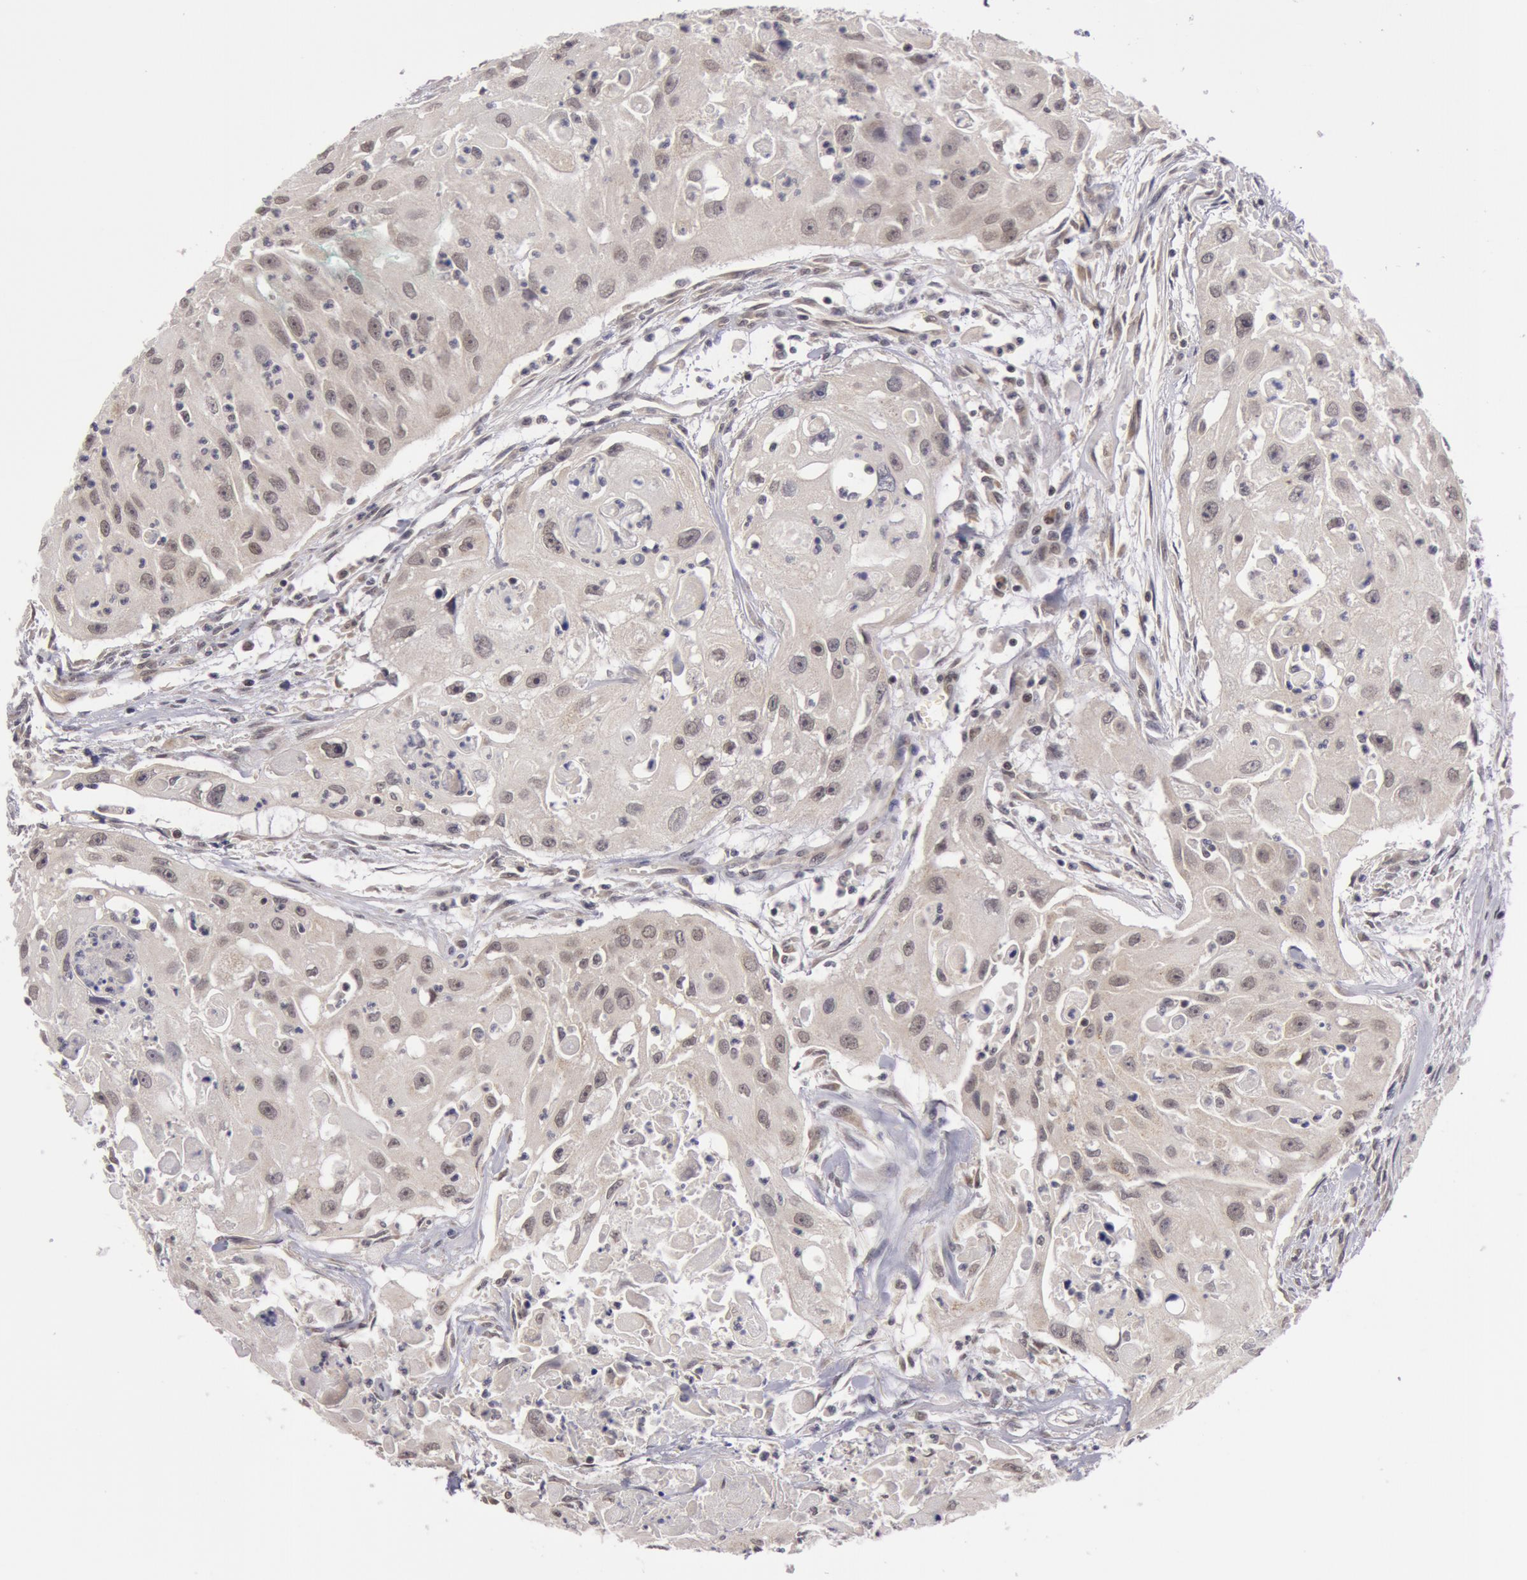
{"staining": {"intensity": "negative", "quantity": "none", "location": "none"}, "tissue": "head and neck cancer", "cell_type": "Tumor cells", "image_type": "cancer", "snomed": [{"axis": "morphology", "description": "Squamous cell carcinoma, NOS"}, {"axis": "topography", "description": "Head-Neck"}], "caption": "This is an immunohistochemistry (IHC) image of head and neck cancer. There is no positivity in tumor cells.", "gene": "SYTL4", "patient": {"sex": "male", "age": 64}}